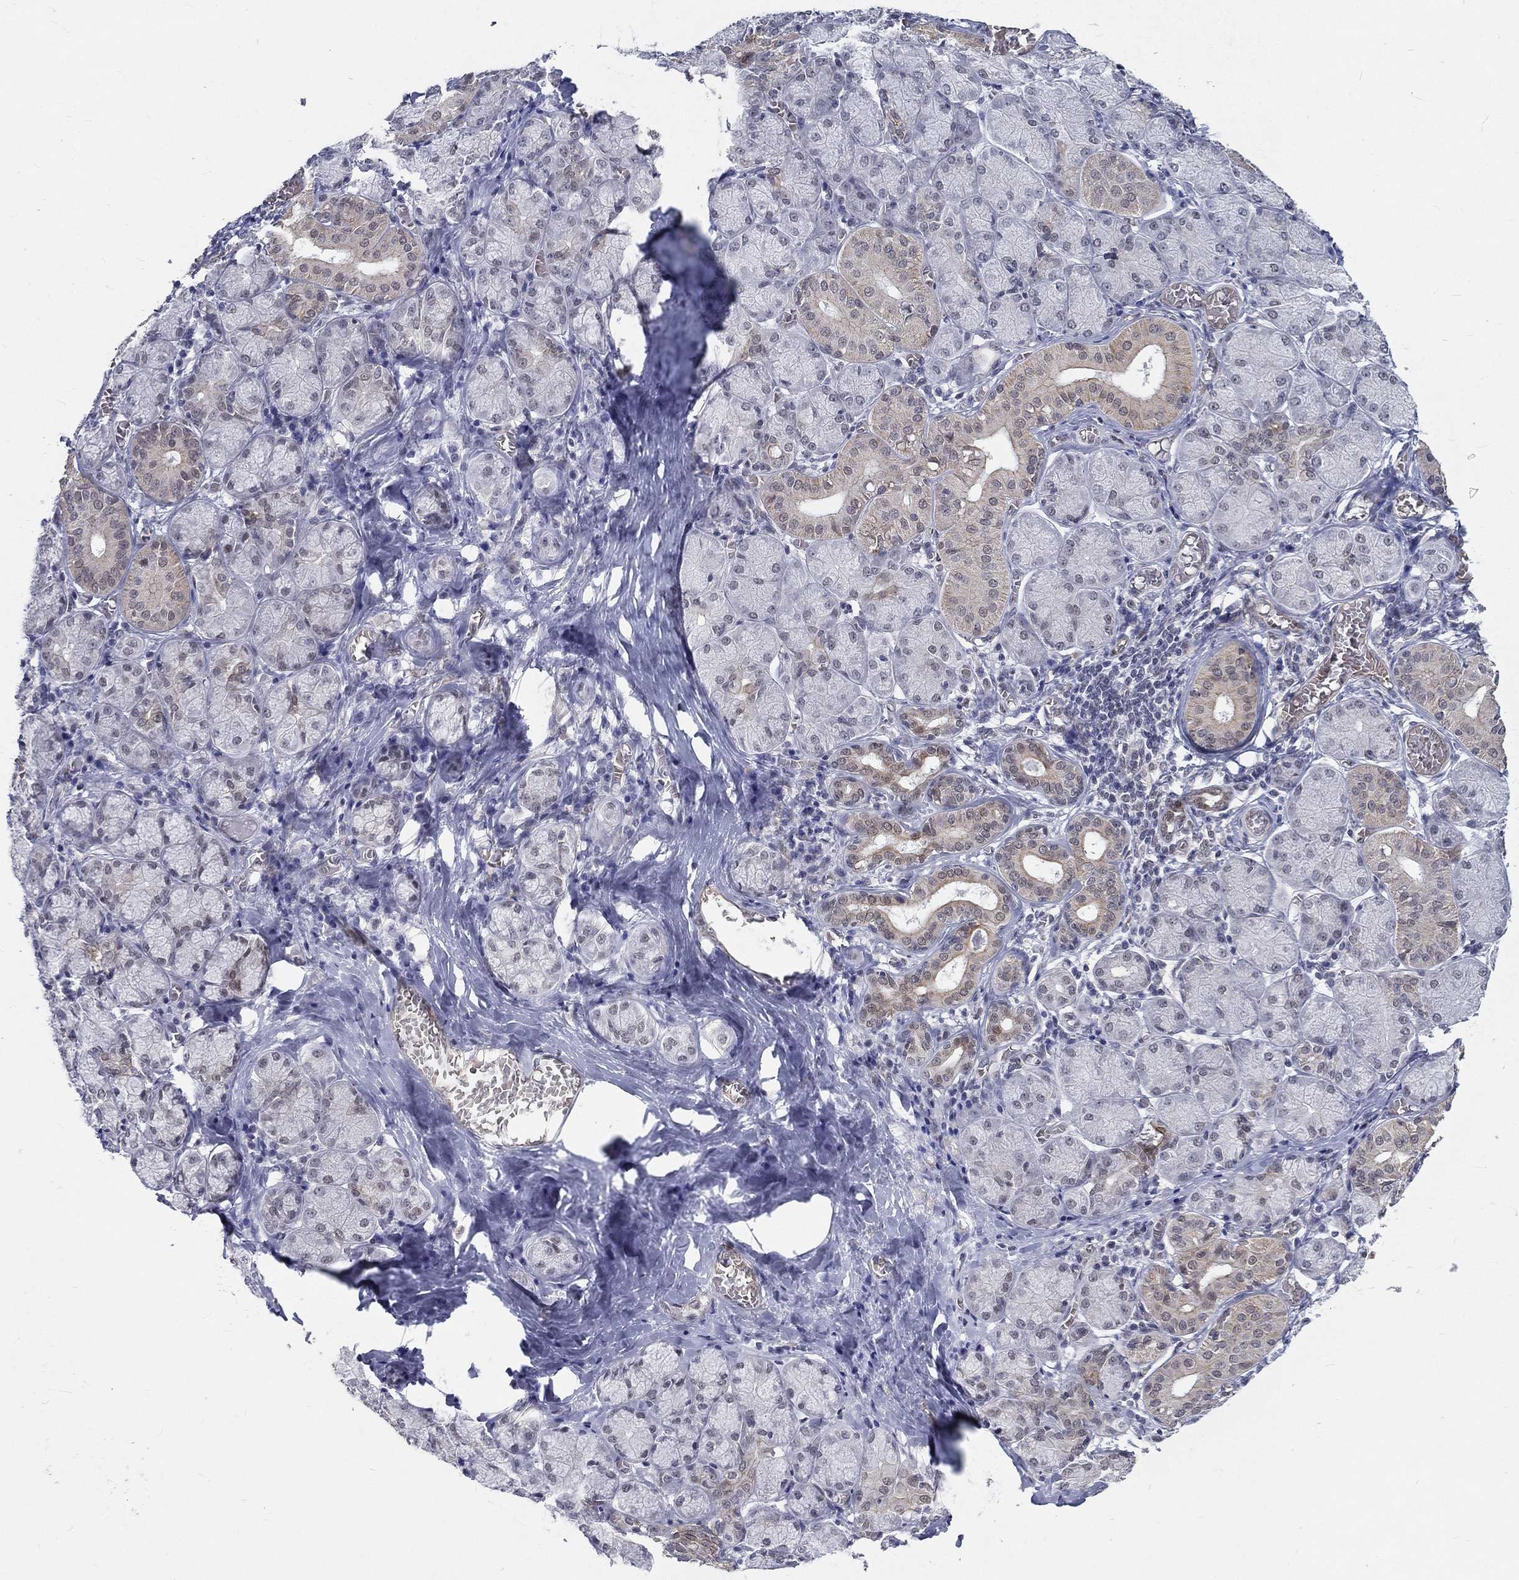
{"staining": {"intensity": "weak", "quantity": "<25%", "location": "cytoplasmic/membranous,nuclear"}, "tissue": "salivary gland", "cell_type": "Glandular cells", "image_type": "normal", "snomed": [{"axis": "morphology", "description": "Normal tissue, NOS"}, {"axis": "topography", "description": "Salivary gland"}, {"axis": "topography", "description": "Peripheral nerve tissue"}], "caption": "Immunohistochemistry image of unremarkable human salivary gland stained for a protein (brown), which displays no expression in glandular cells.", "gene": "ZBED1", "patient": {"sex": "female", "age": 24}}